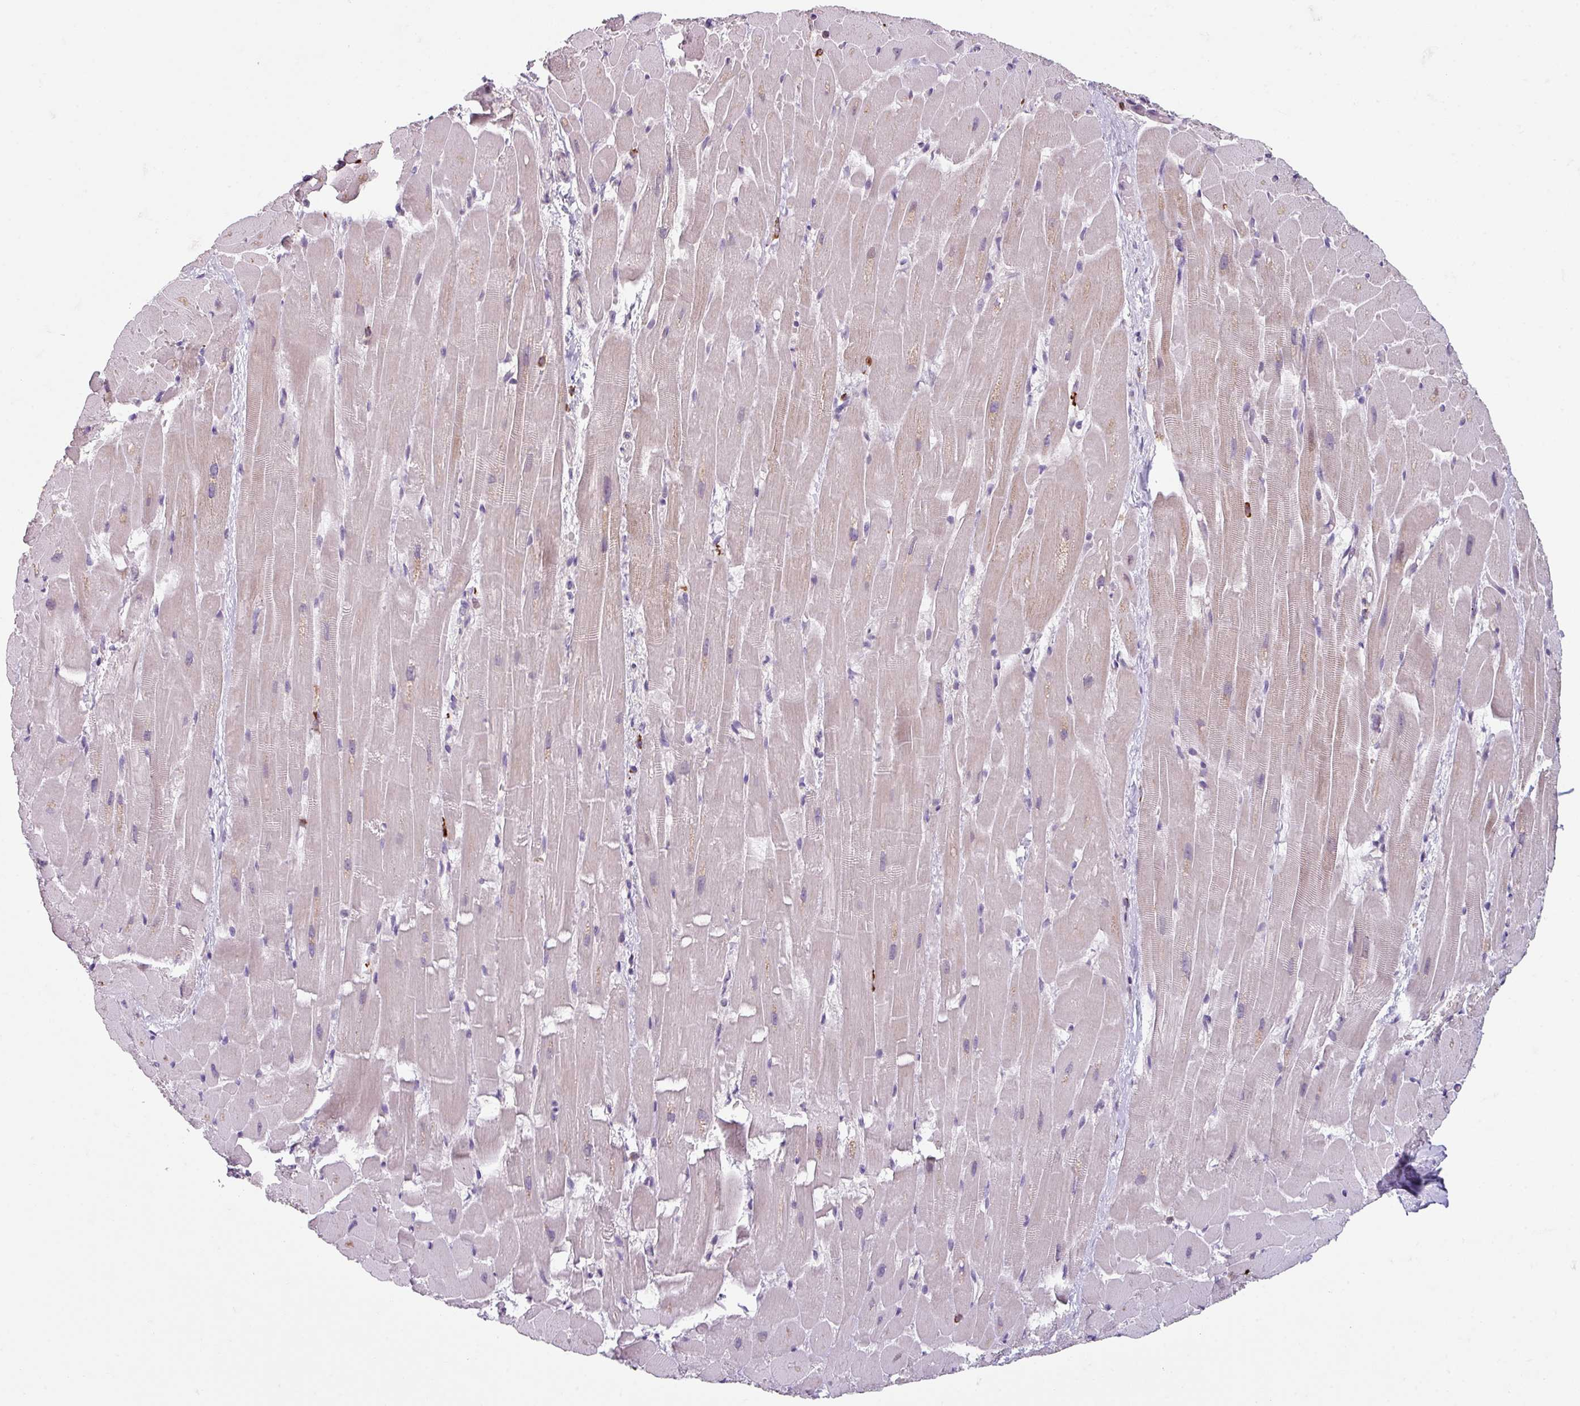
{"staining": {"intensity": "negative", "quantity": "none", "location": "none"}, "tissue": "heart muscle", "cell_type": "Cardiomyocytes", "image_type": "normal", "snomed": [{"axis": "morphology", "description": "Normal tissue, NOS"}, {"axis": "topography", "description": "Heart"}], "caption": "Immunohistochemistry of unremarkable heart muscle shows no positivity in cardiomyocytes. (DAB (3,3'-diaminobenzidine) IHC visualized using brightfield microscopy, high magnification).", "gene": "NEDD9", "patient": {"sex": "male", "age": 37}}